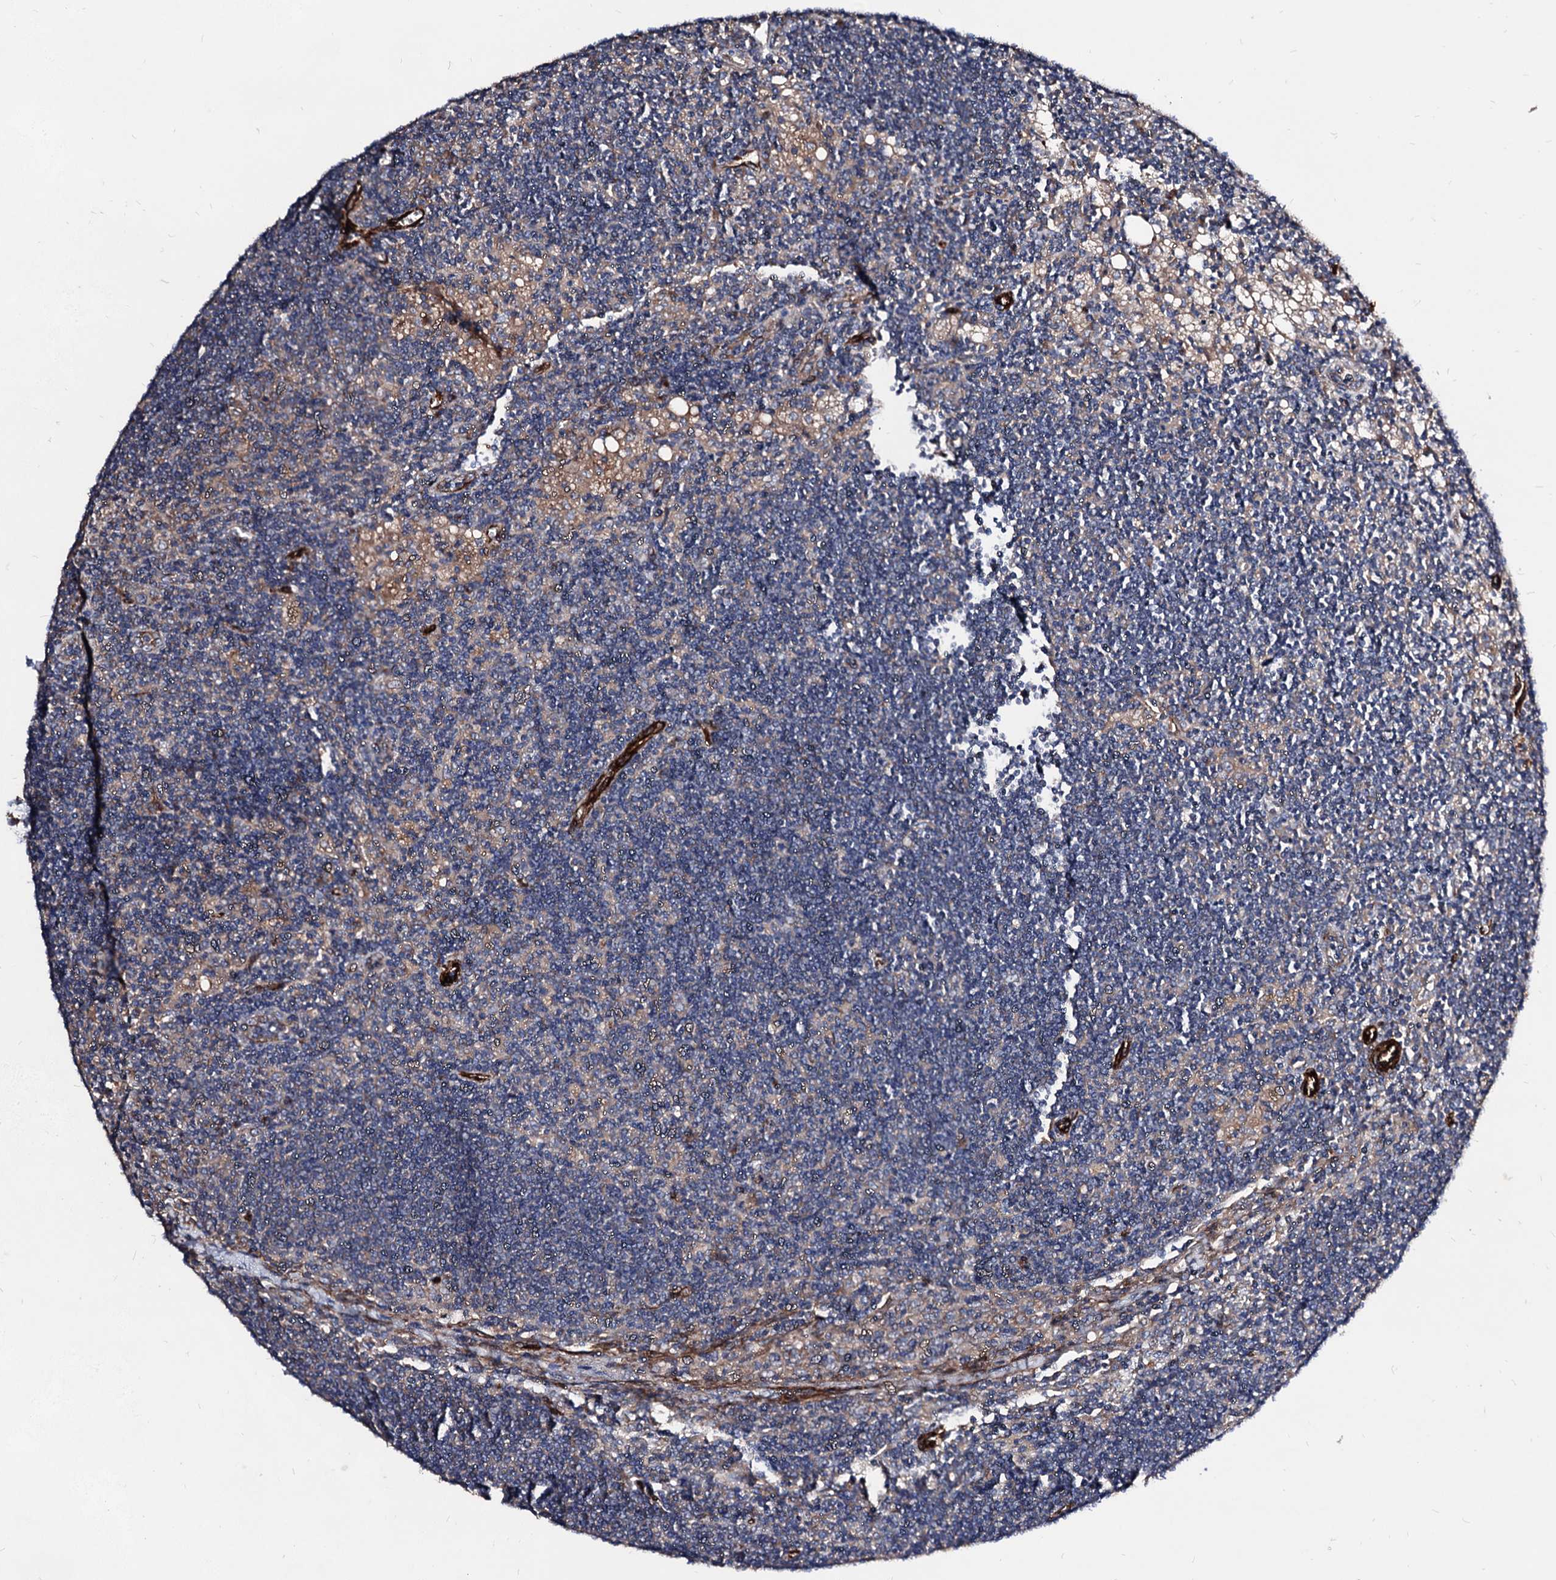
{"staining": {"intensity": "moderate", "quantity": "<25%", "location": "cytoplasmic/membranous"}, "tissue": "lymph node", "cell_type": "Germinal center cells", "image_type": "normal", "snomed": [{"axis": "morphology", "description": "Normal tissue, NOS"}, {"axis": "topography", "description": "Lymph node"}], "caption": "Benign lymph node exhibits moderate cytoplasmic/membranous positivity in about <25% of germinal center cells The staining was performed using DAB, with brown indicating positive protein expression. Nuclei are stained blue with hematoxylin..", "gene": "WDR11", "patient": {"sex": "male", "age": 24}}